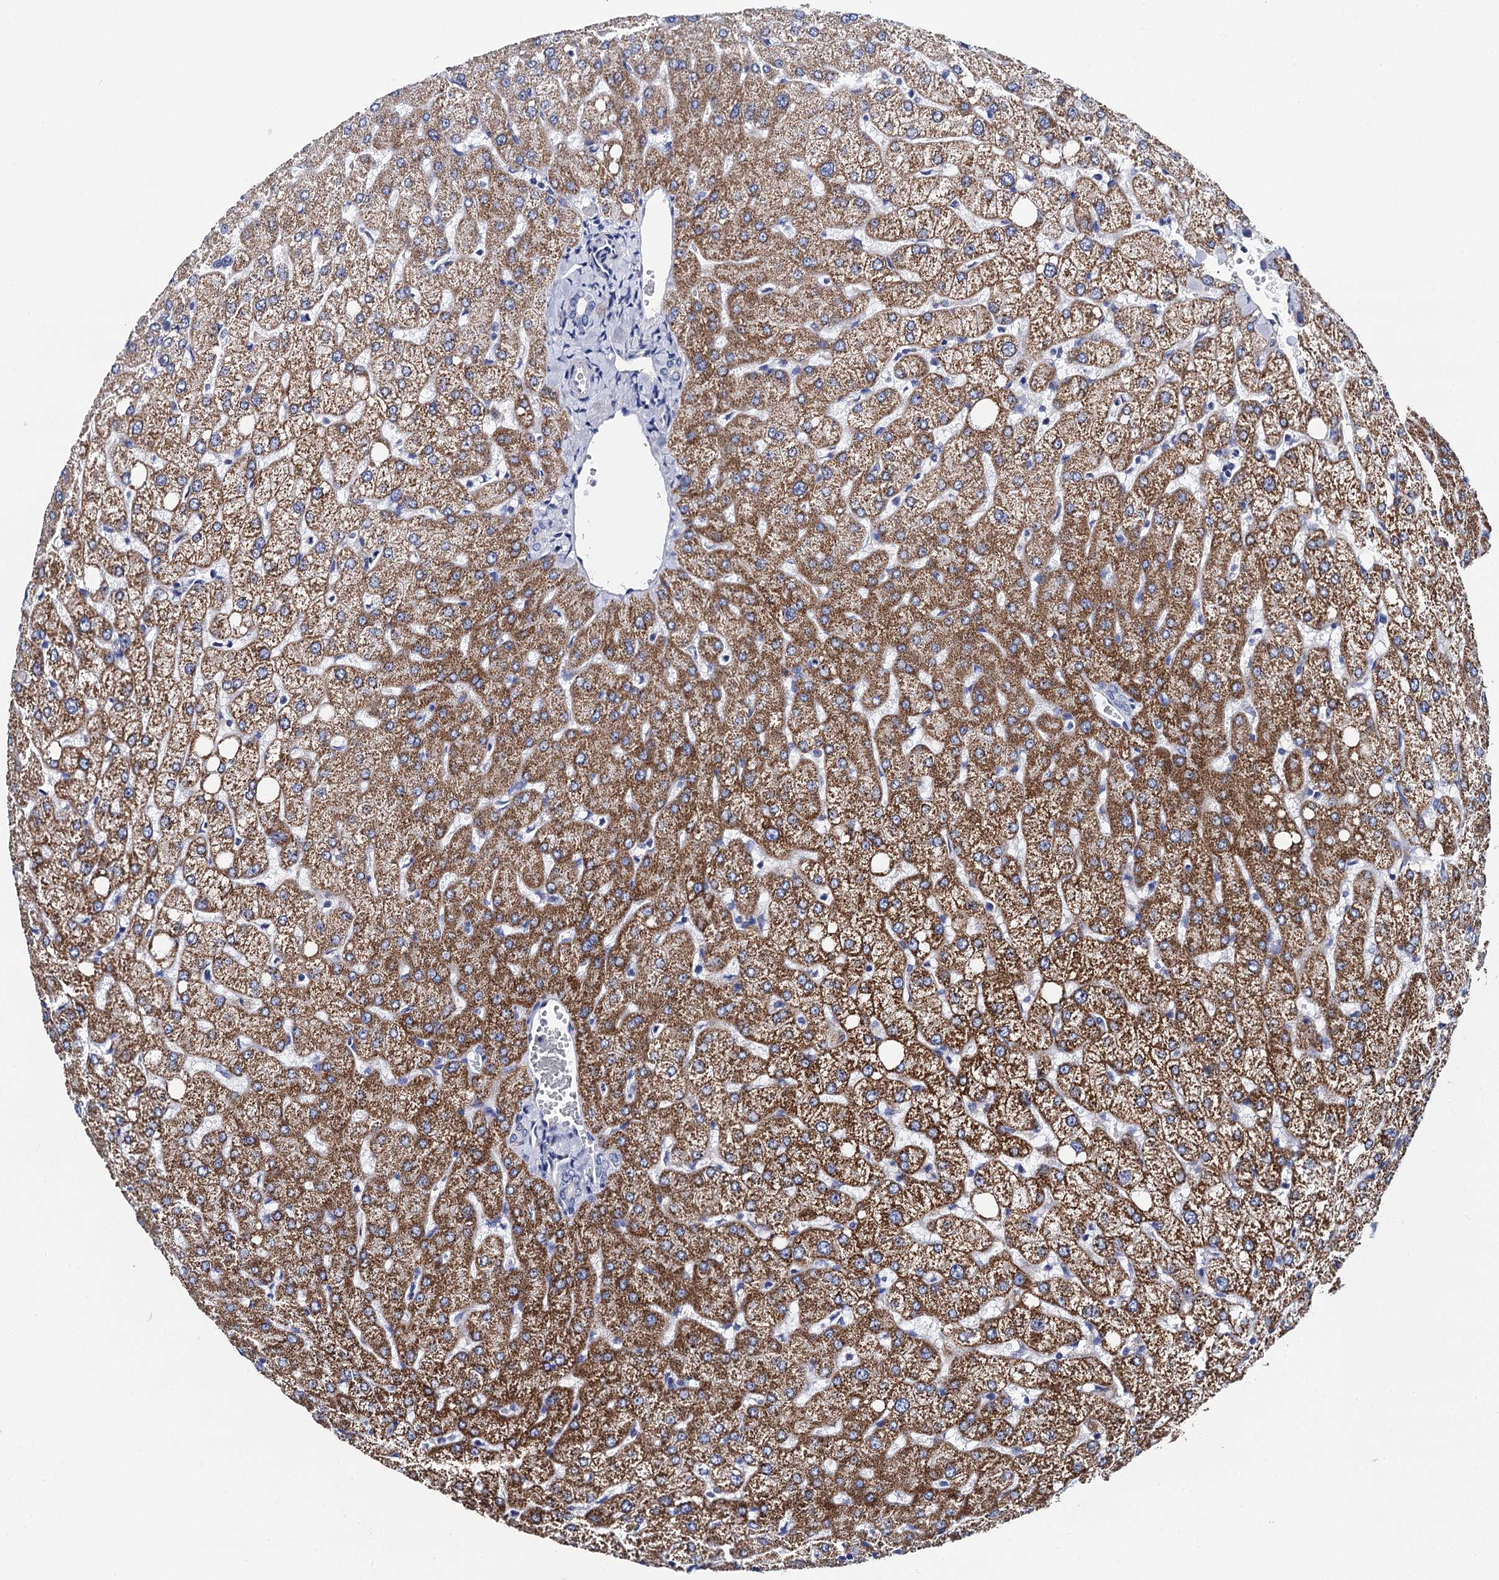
{"staining": {"intensity": "negative", "quantity": "none", "location": "none"}, "tissue": "liver", "cell_type": "Cholangiocytes", "image_type": "normal", "snomed": [{"axis": "morphology", "description": "Normal tissue, NOS"}, {"axis": "topography", "description": "Liver"}], "caption": "The IHC histopathology image has no significant positivity in cholangiocytes of liver.", "gene": "ACADSB", "patient": {"sex": "female", "age": 54}}